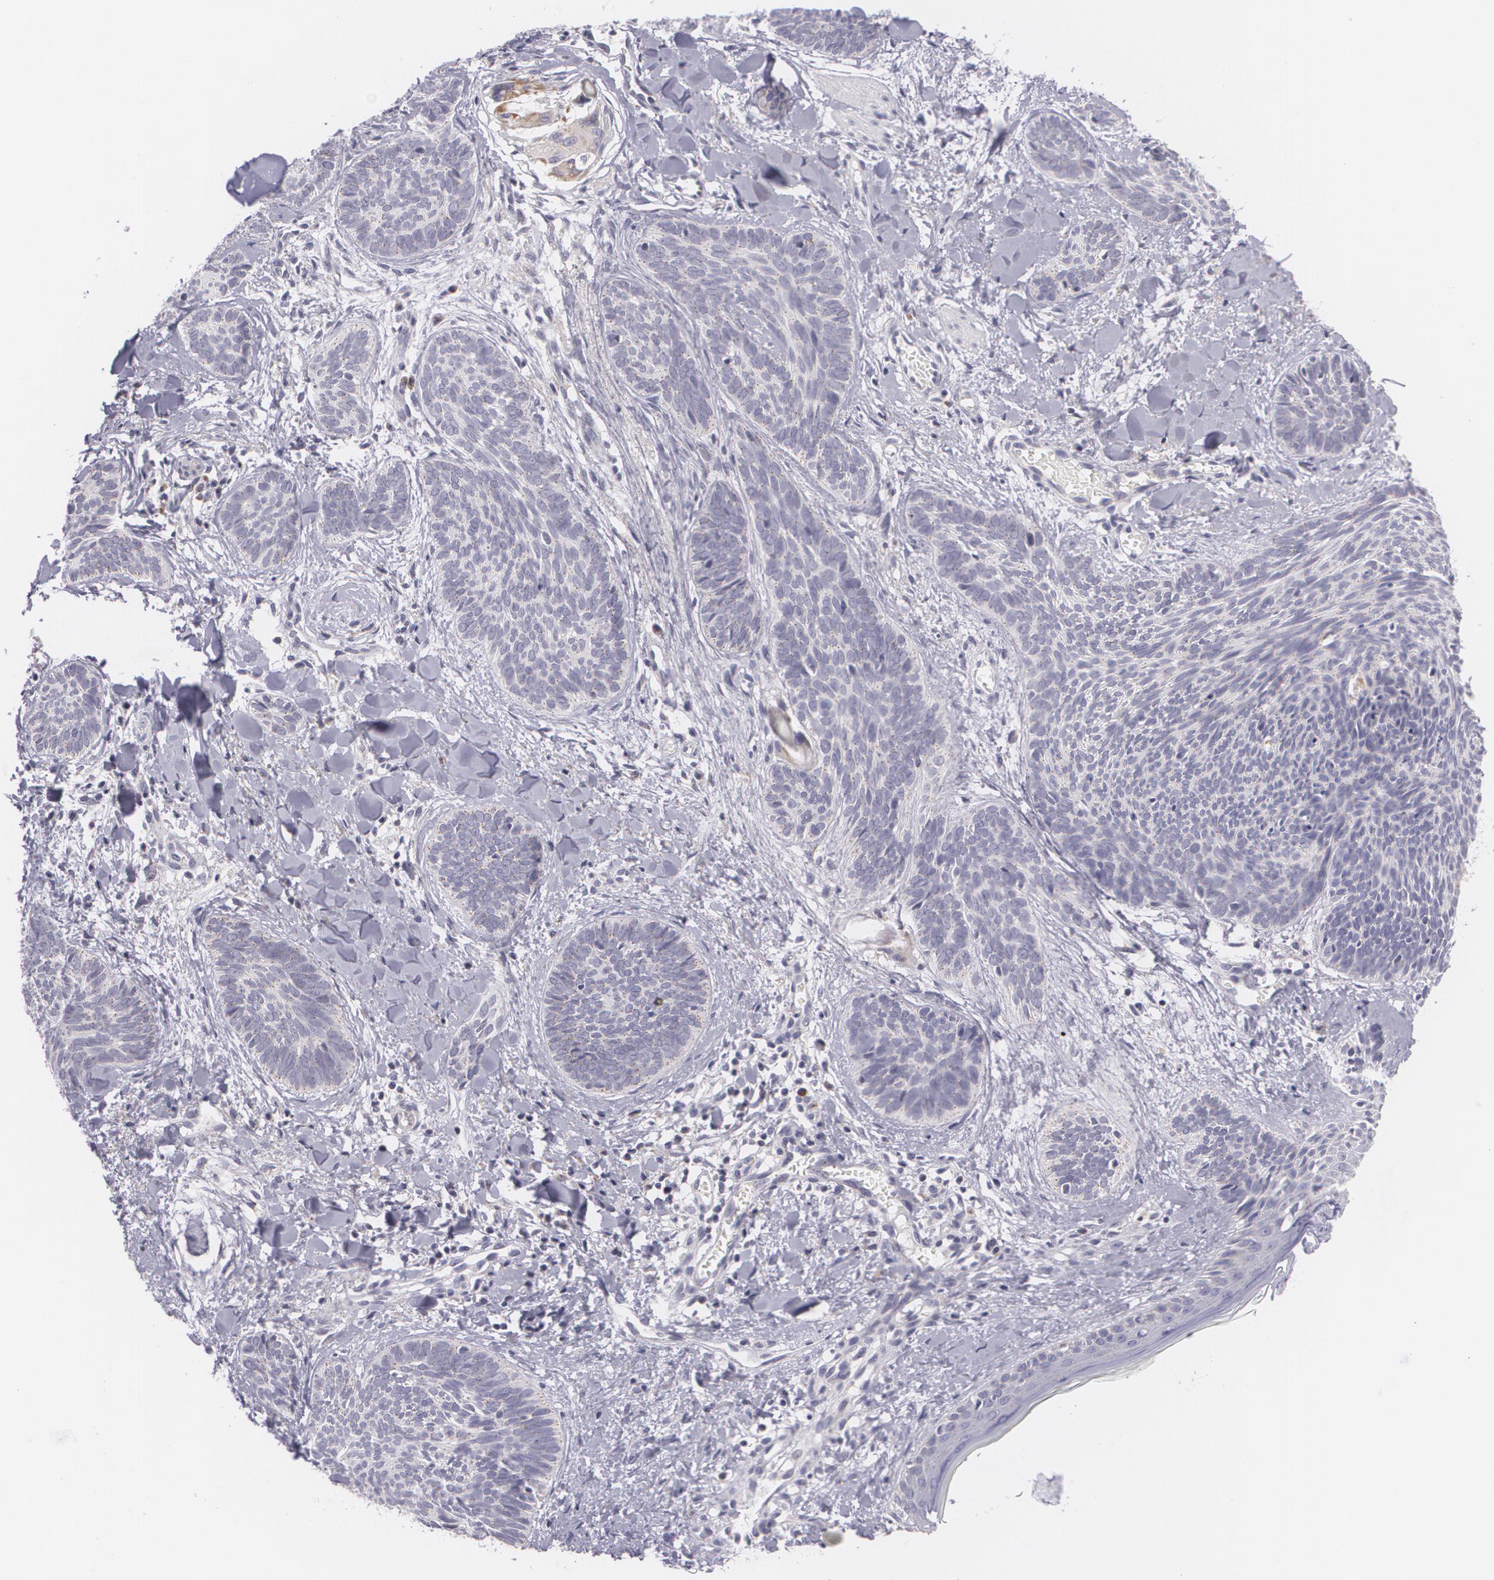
{"staining": {"intensity": "weak", "quantity": "25%-75%", "location": "cytoplasmic/membranous"}, "tissue": "skin cancer", "cell_type": "Tumor cells", "image_type": "cancer", "snomed": [{"axis": "morphology", "description": "Basal cell carcinoma"}, {"axis": "topography", "description": "Skin"}], "caption": "Skin cancer (basal cell carcinoma) tissue shows weak cytoplasmic/membranous positivity in about 25%-75% of tumor cells", "gene": "CILK1", "patient": {"sex": "female", "age": 81}}